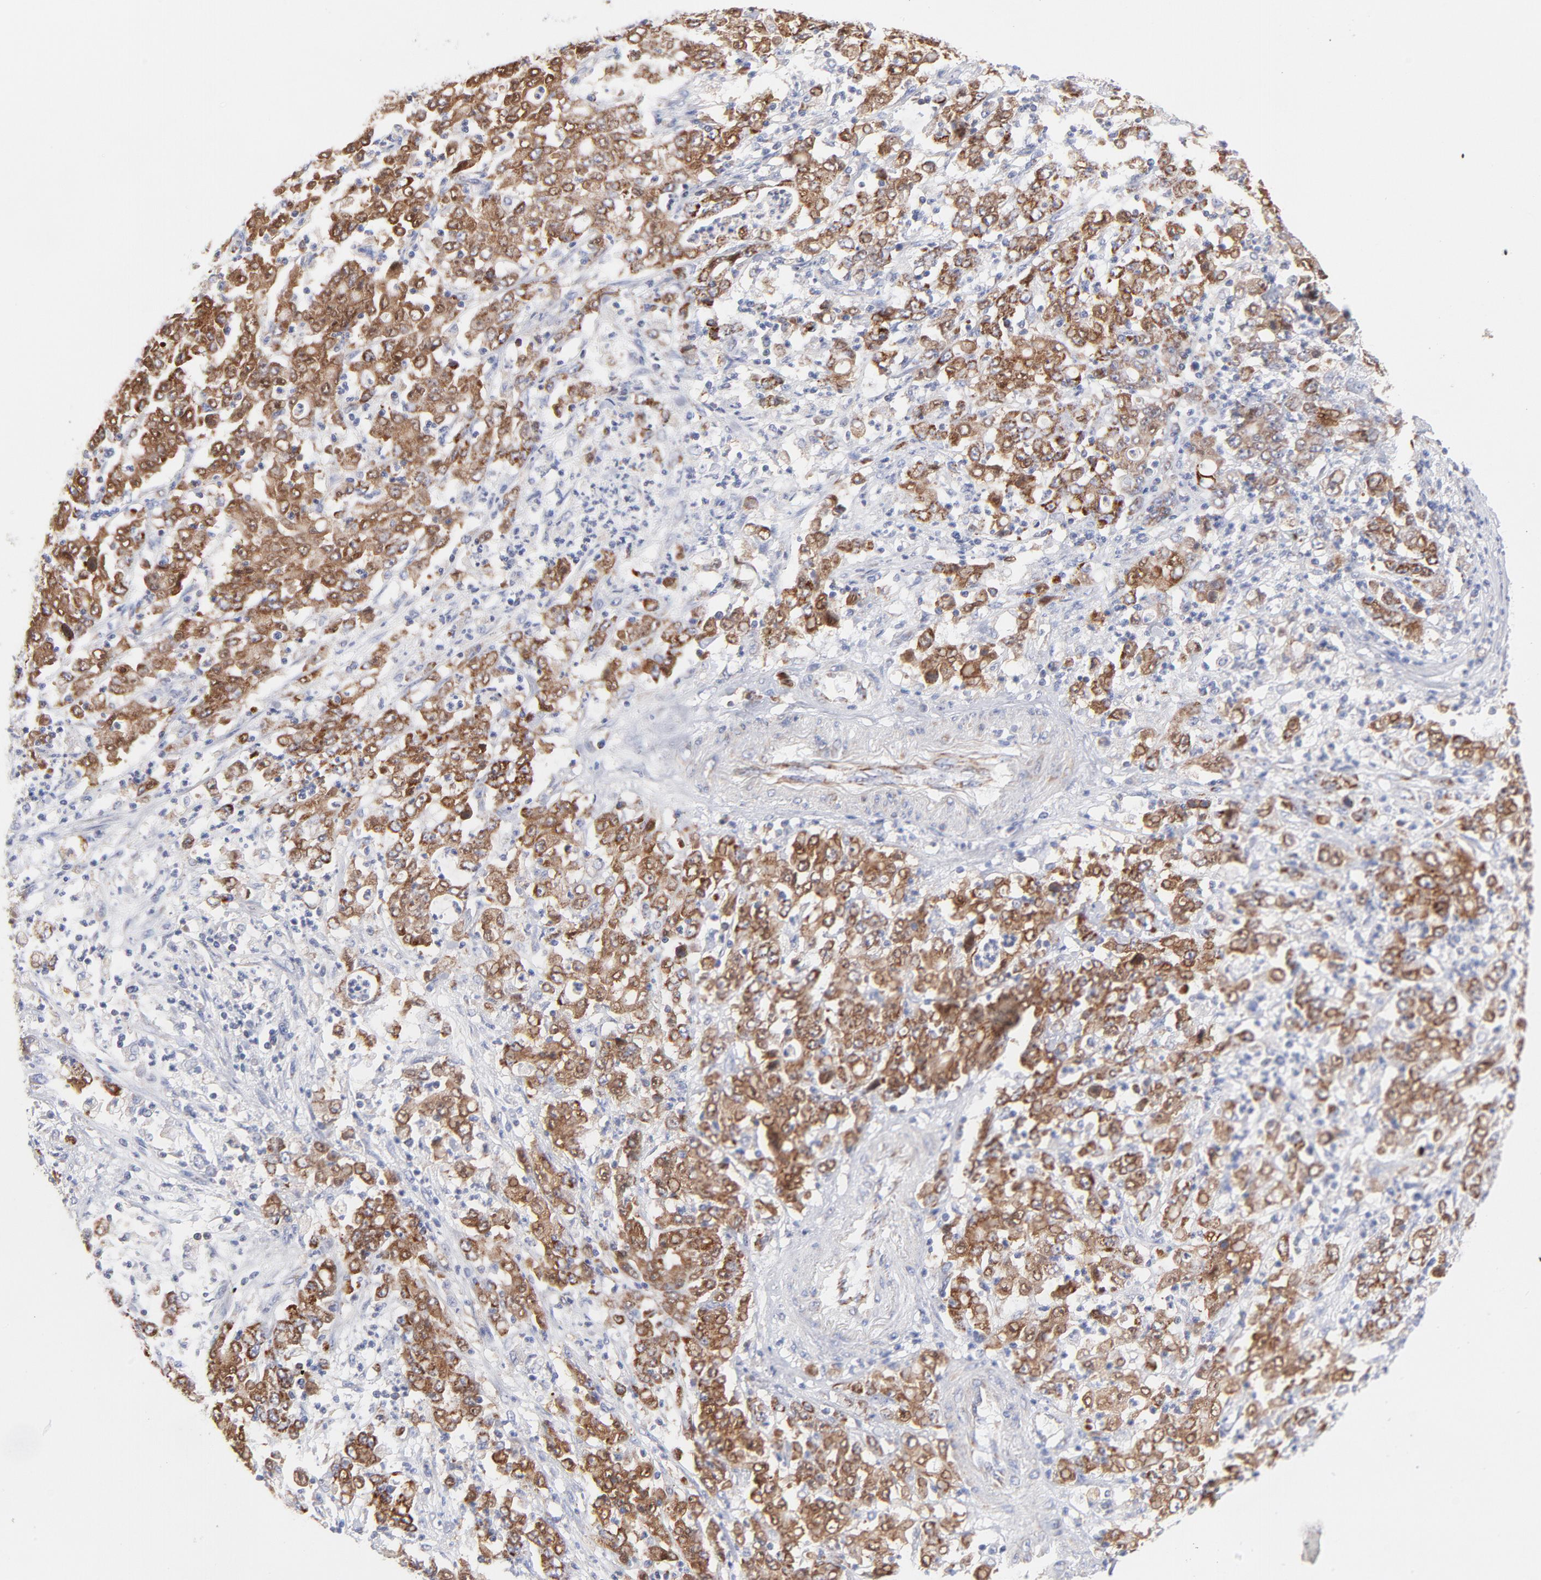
{"staining": {"intensity": "moderate", "quantity": ">75%", "location": "cytoplasmic/membranous"}, "tissue": "stomach cancer", "cell_type": "Tumor cells", "image_type": "cancer", "snomed": [{"axis": "morphology", "description": "Adenocarcinoma, NOS"}, {"axis": "topography", "description": "Stomach, lower"}], "caption": "Tumor cells show medium levels of moderate cytoplasmic/membranous expression in approximately >75% of cells in human adenocarcinoma (stomach).", "gene": "TIMM8A", "patient": {"sex": "female", "age": 71}}